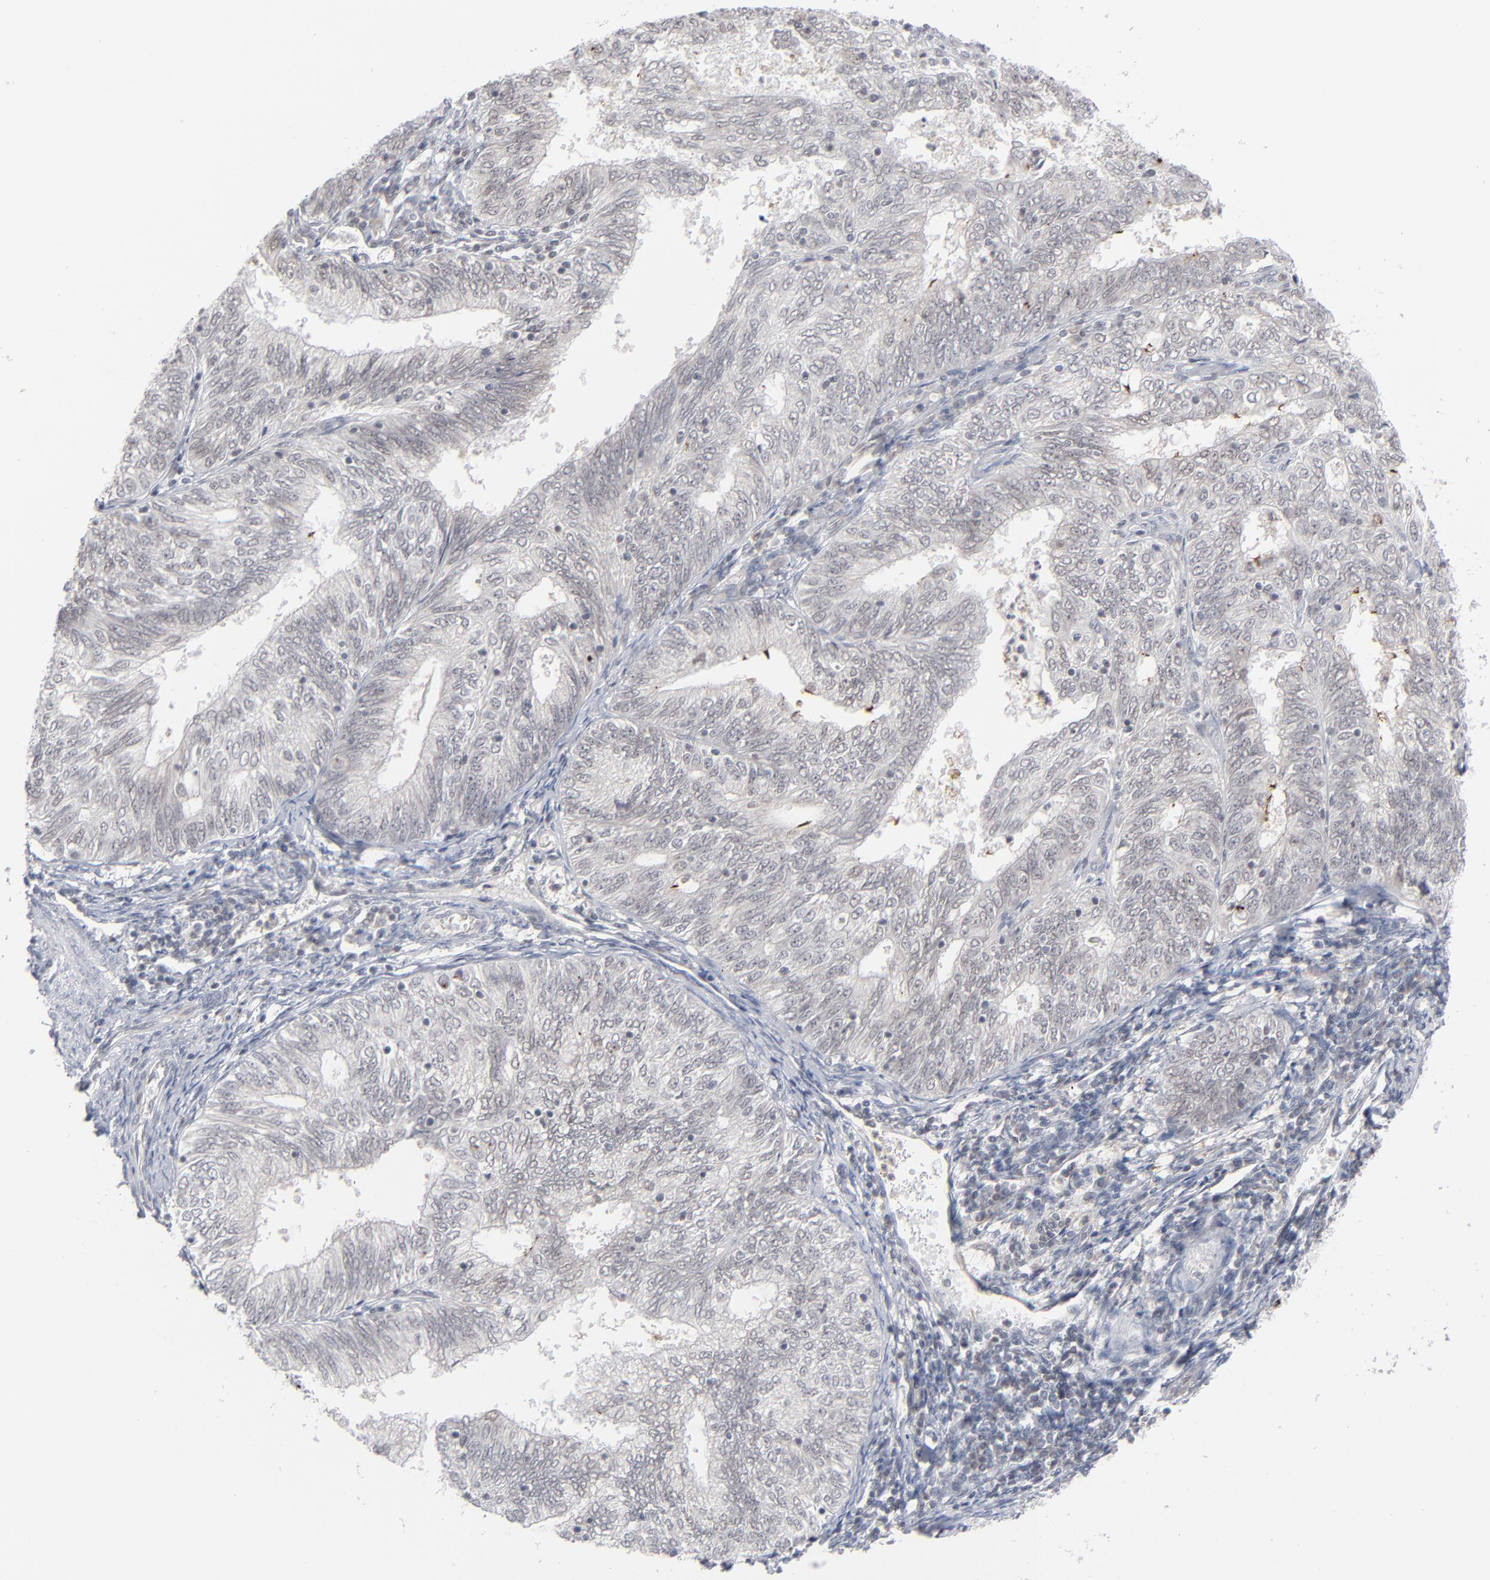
{"staining": {"intensity": "negative", "quantity": "none", "location": "none"}, "tissue": "endometrial cancer", "cell_type": "Tumor cells", "image_type": "cancer", "snomed": [{"axis": "morphology", "description": "Adenocarcinoma, NOS"}, {"axis": "topography", "description": "Endometrium"}], "caption": "A high-resolution photomicrograph shows immunohistochemistry staining of endometrial cancer, which reveals no significant expression in tumor cells.", "gene": "POF1B", "patient": {"sex": "female", "age": 69}}